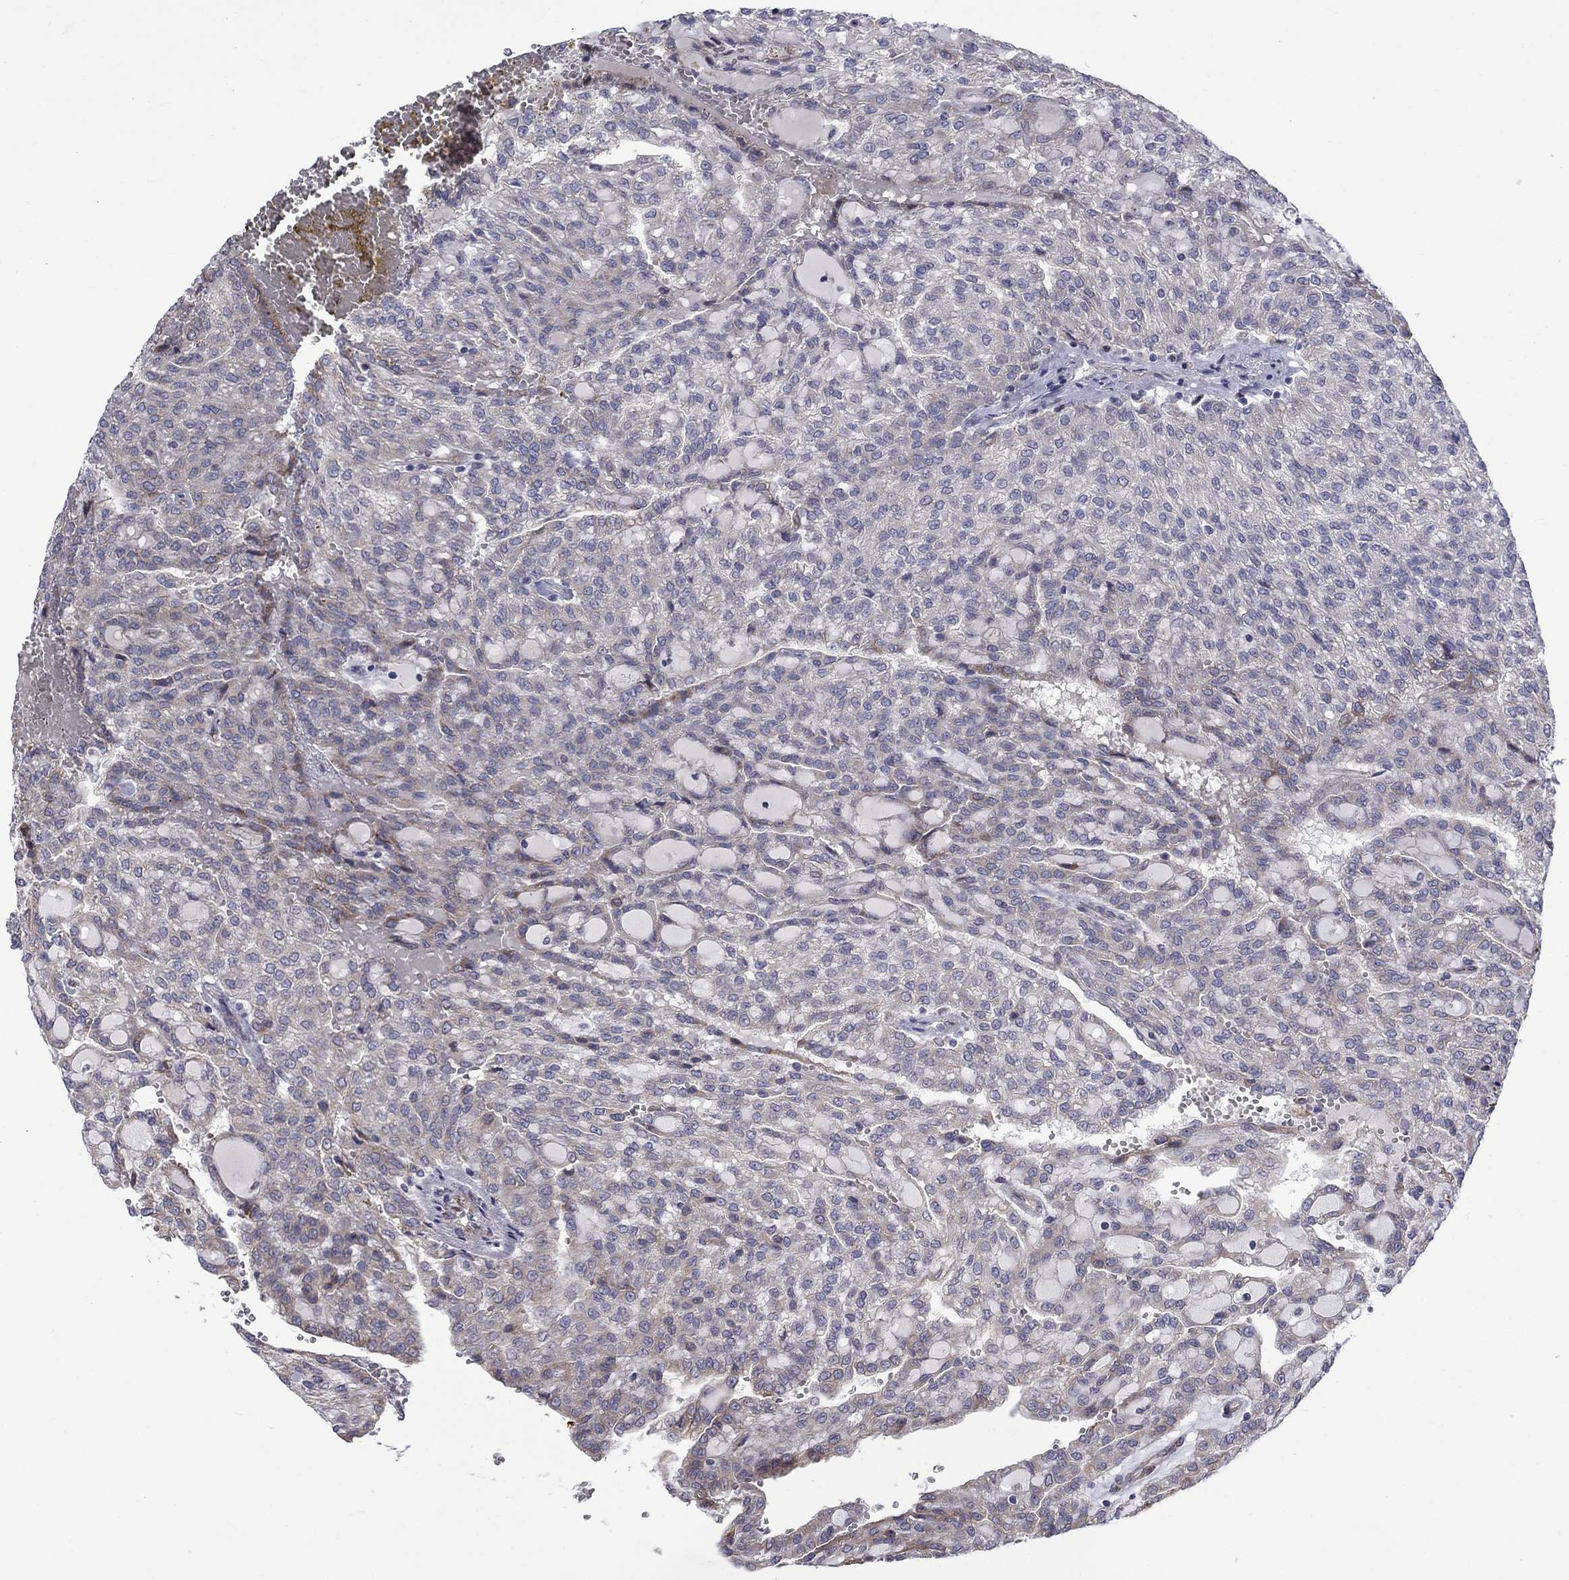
{"staining": {"intensity": "weak", "quantity": "<25%", "location": "cytoplasmic/membranous"}, "tissue": "renal cancer", "cell_type": "Tumor cells", "image_type": "cancer", "snomed": [{"axis": "morphology", "description": "Adenocarcinoma, NOS"}, {"axis": "topography", "description": "Kidney"}], "caption": "Tumor cells show no significant protein positivity in renal cancer (adenocarcinoma).", "gene": "ASNS", "patient": {"sex": "male", "age": 63}}